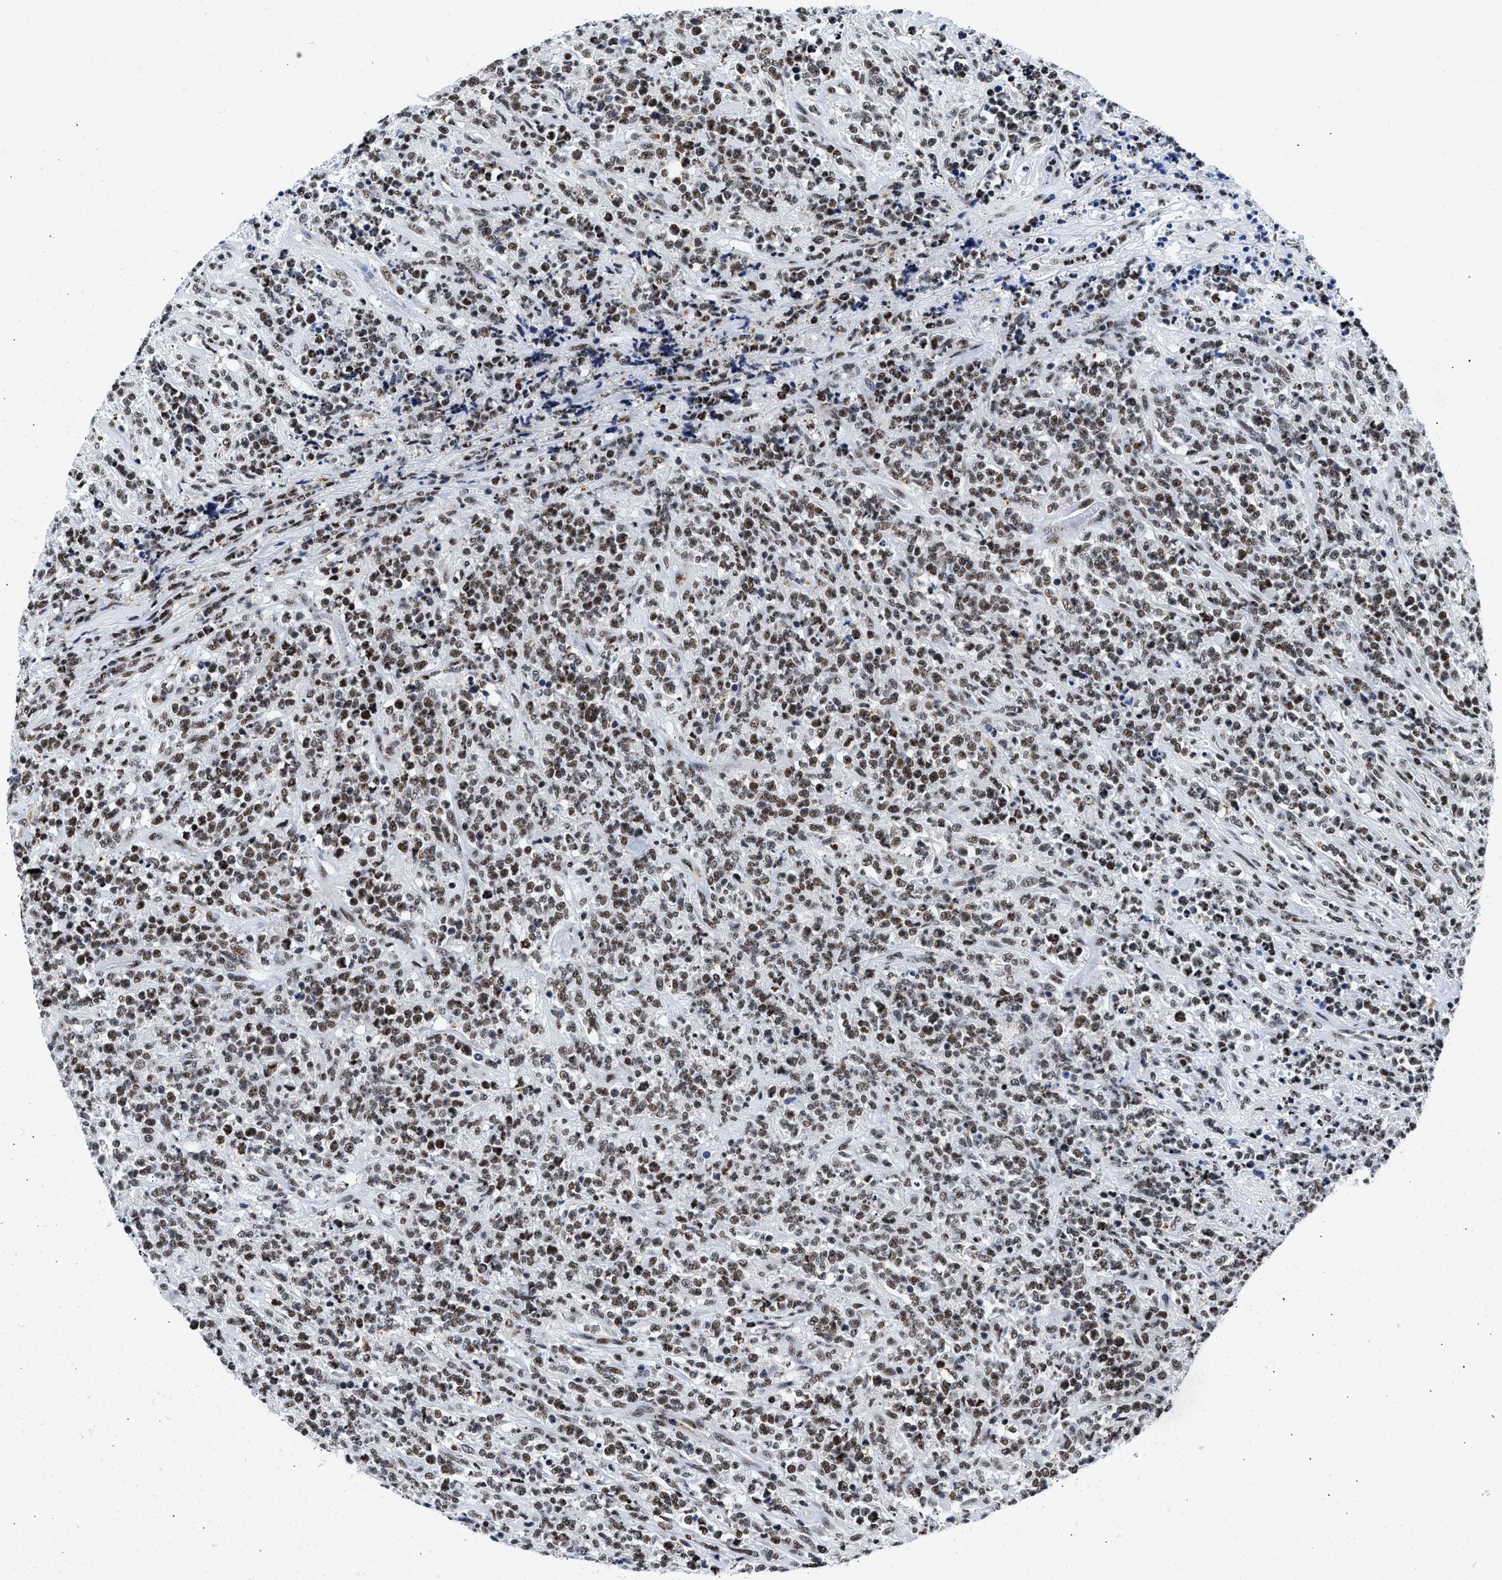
{"staining": {"intensity": "moderate", "quantity": ">75%", "location": "nuclear"}, "tissue": "lymphoma", "cell_type": "Tumor cells", "image_type": "cancer", "snomed": [{"axis": "morphology", "description": "Malignant lymphoma, non-Hodgkin's type, High grade"}, {"axis": "topography", "description": "Soft tissue"}], "caption": "A medium amount of moderate nuclear positivity is appreciated in approximately >75% of tumor cells in lymphoma tissue. Nuclei are stained in blue.", "gene": "RBM8A", "patient": {"sex": "male", "age": 18}}